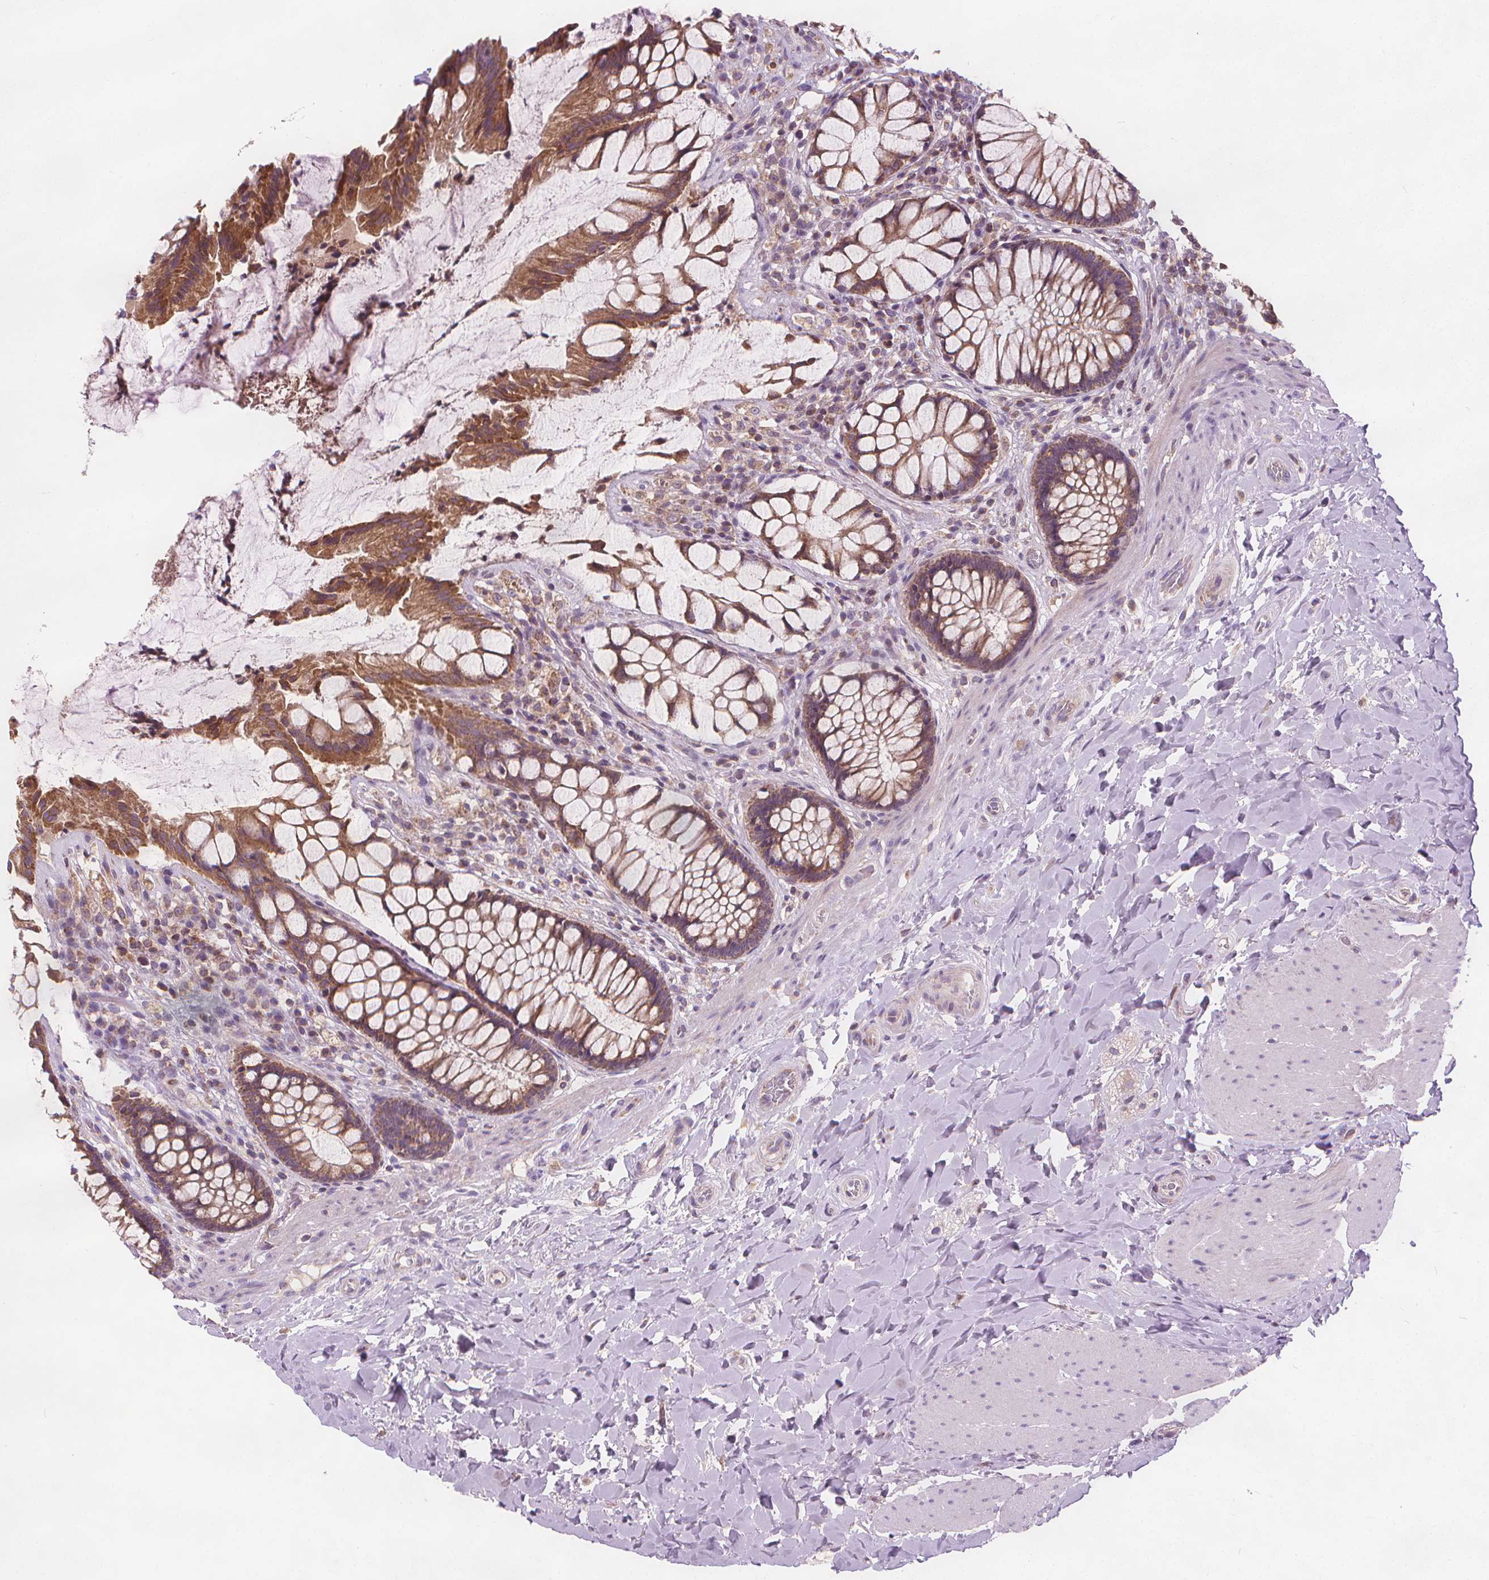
{"staining": {"intensity": "moderate", "quantity": ">75%", "location": "cytoplasmic/membranous"}, "tissue": "rectum", "cell_type": "Glandular cells", "image_type": "normal", "snomed": [{"axis": "morphology", "description": "Normal tissue, NOS"}, {"axis": "topography", "description": "Rectum"}], "caption": "Immunohistochemistry (IHC) staining of normal rectum, which displays medium levels of moderate cytoplasmic/membranous staining in about >75% of glandular cells indicating moderate cytoplasmic/membranous protein positivity. The staining was performed using DAB (3,3'-diaminobenzidine) (brown) for protein detection and nuclei were counterstained in hematoxylin (blue).", "gene": "RAB20", "patient": {"sex": "female", "age": 58}}